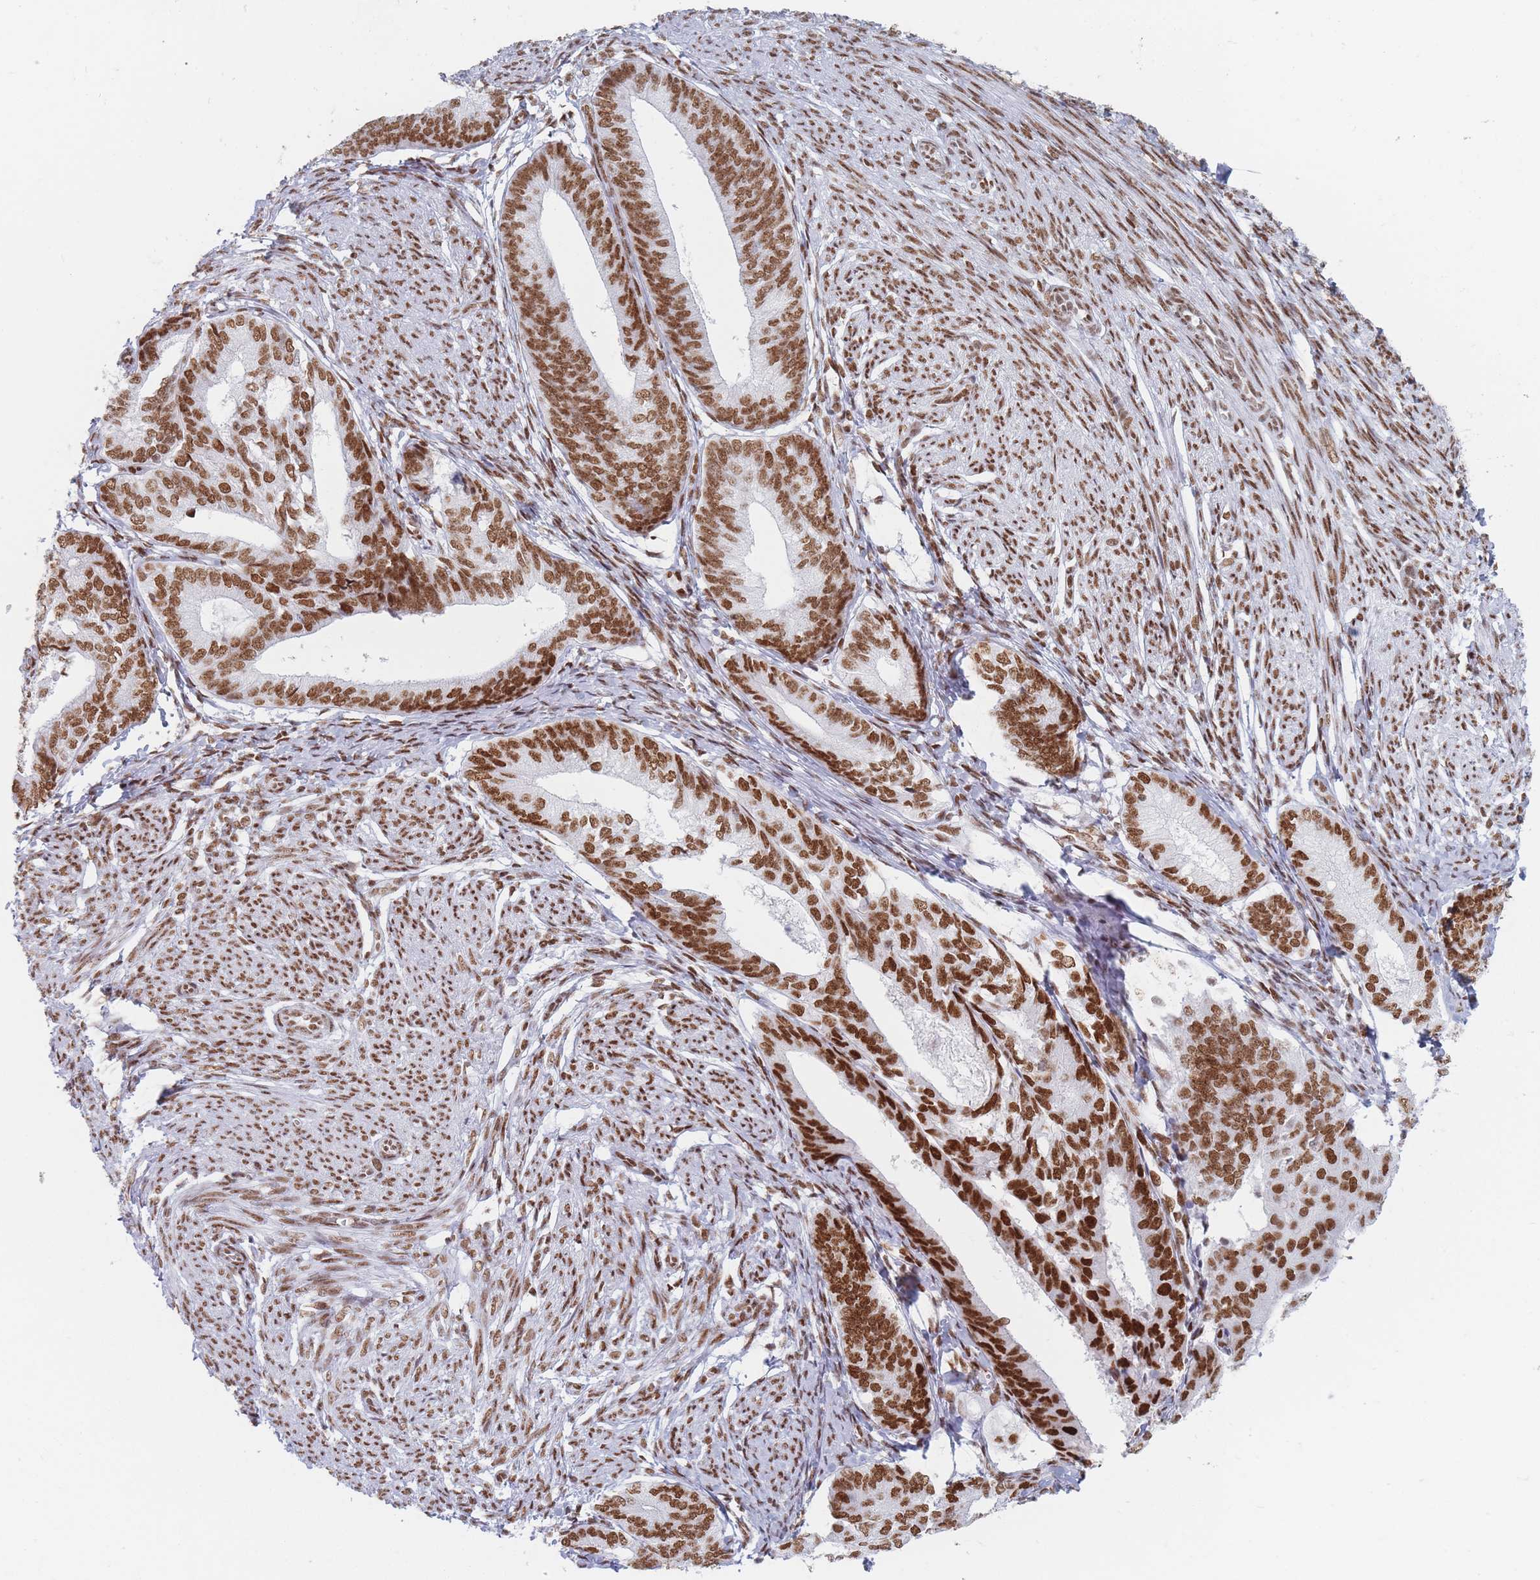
{"staining": {"intensity": "strong", "quantity": ">75%", "location": "nuclear"}, "tissue": "endometrial cancer", "cell_type": "Tumor cells", "image_type": "cancer", "snomed": [{"axis": "morphology", "description": "Adenocarcinoma, NOS"}, {"axis": "topography", "description": "Endometrium"}], "caption": "Endometrial cancer stained for a protein (brown) displays strong nuclear positive positivity in about >75% of tumor cells.", "gene": "SAFB2", "patient": {"sex": "female", "age": 87}}